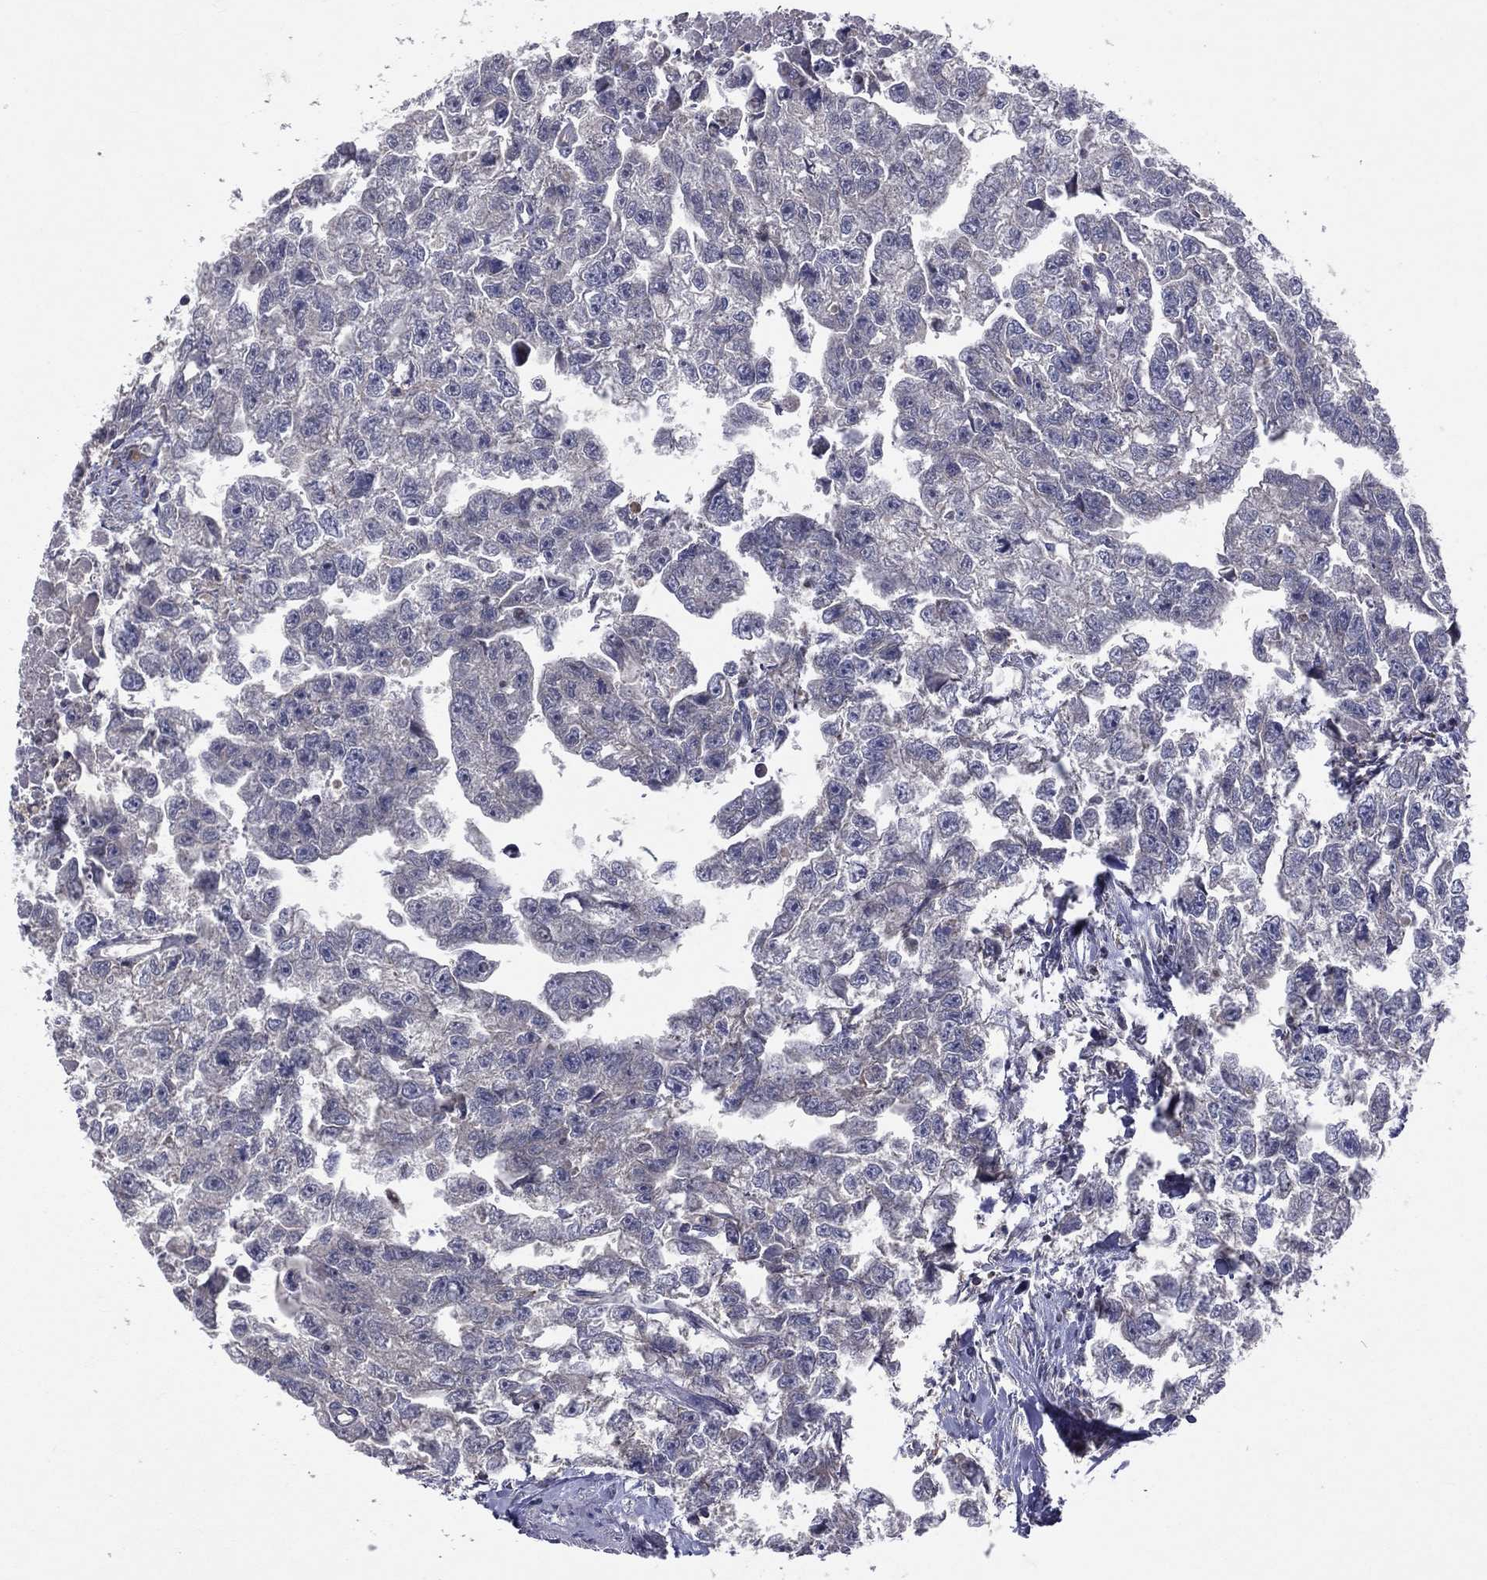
{"staining": {"intensity": "negative", "quantity": "none", "location": "none"}, "tissue": "testis cancer", "cell_type": "Tumor cells", "image_type": "cancer", "snomed": [{"axis": "morphology", "description": "Carcinoma, Embryonal, NOS"}, {"axis": "morphology", "description": "Teratoma, malignant, NOS"}, {"axis": "topography", "description": "Testis"}], "caption": "The image reveals no significant staining in tumor cells of embryonal carcinoma (testis).", "gene": "STARD3", "patient": {"sex": "male", "age": 44}}